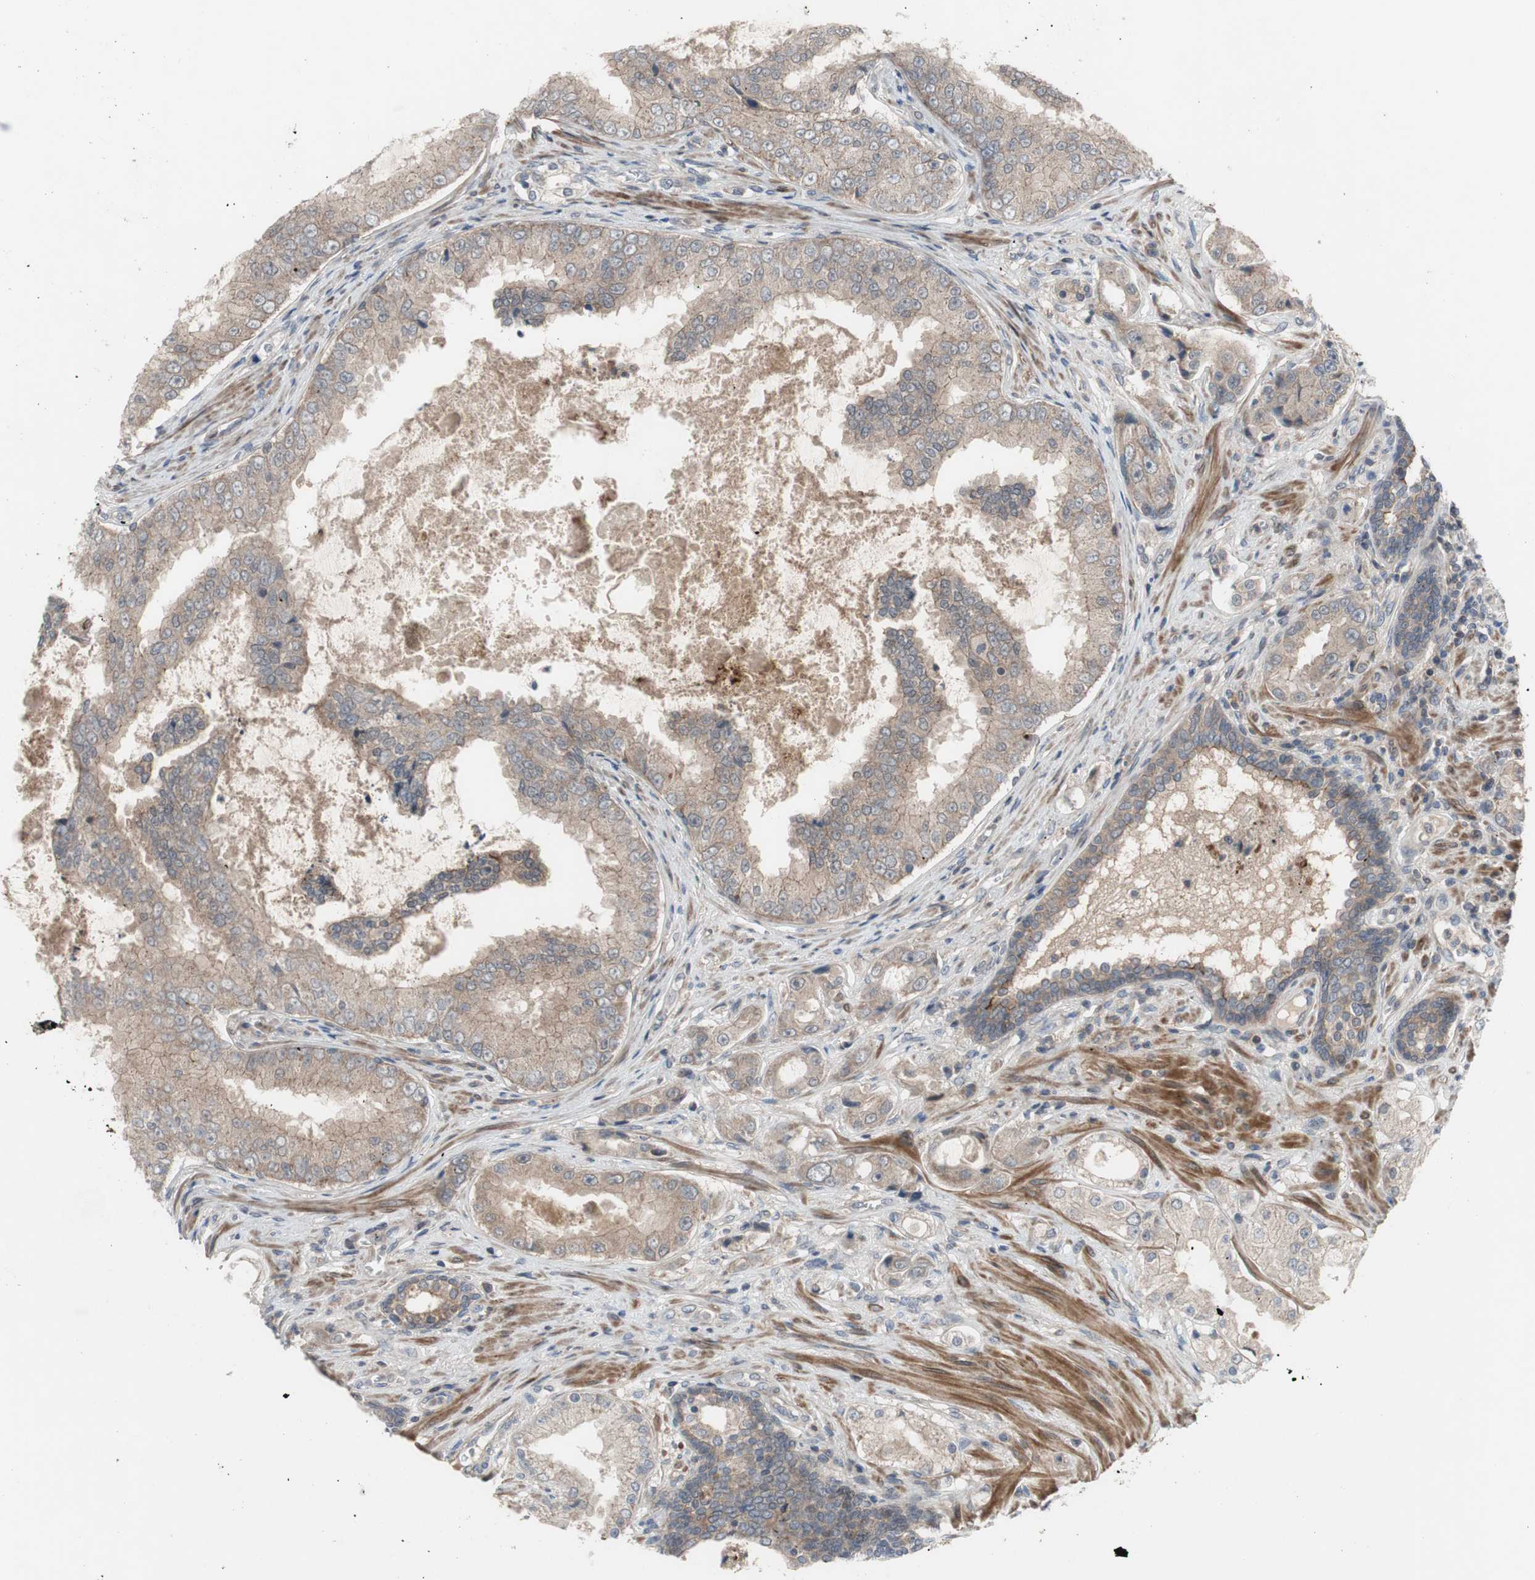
{"staining": {"intensity": "weak", "quantity": ">75%", "location": "cytoplasmic/membranous"}, "tissue": "prostate cancer", "cell_type": "Tumor cells", "image_type": "cancer", "snomed": [{"axis": "morphology", "description": "Adenocarcinoma, High grade"}, {"axis": "topography", "description": "Prostate"}], "caption": "Prostate adenocarcinoma (high-grade) tissue reveals weak cytoplasmic/membranous staining in about >75% of tumor cells, visualized by immunohistochemistry.", "gene": "OAZ1", "patient": {"sex": "male", "age": 73}}